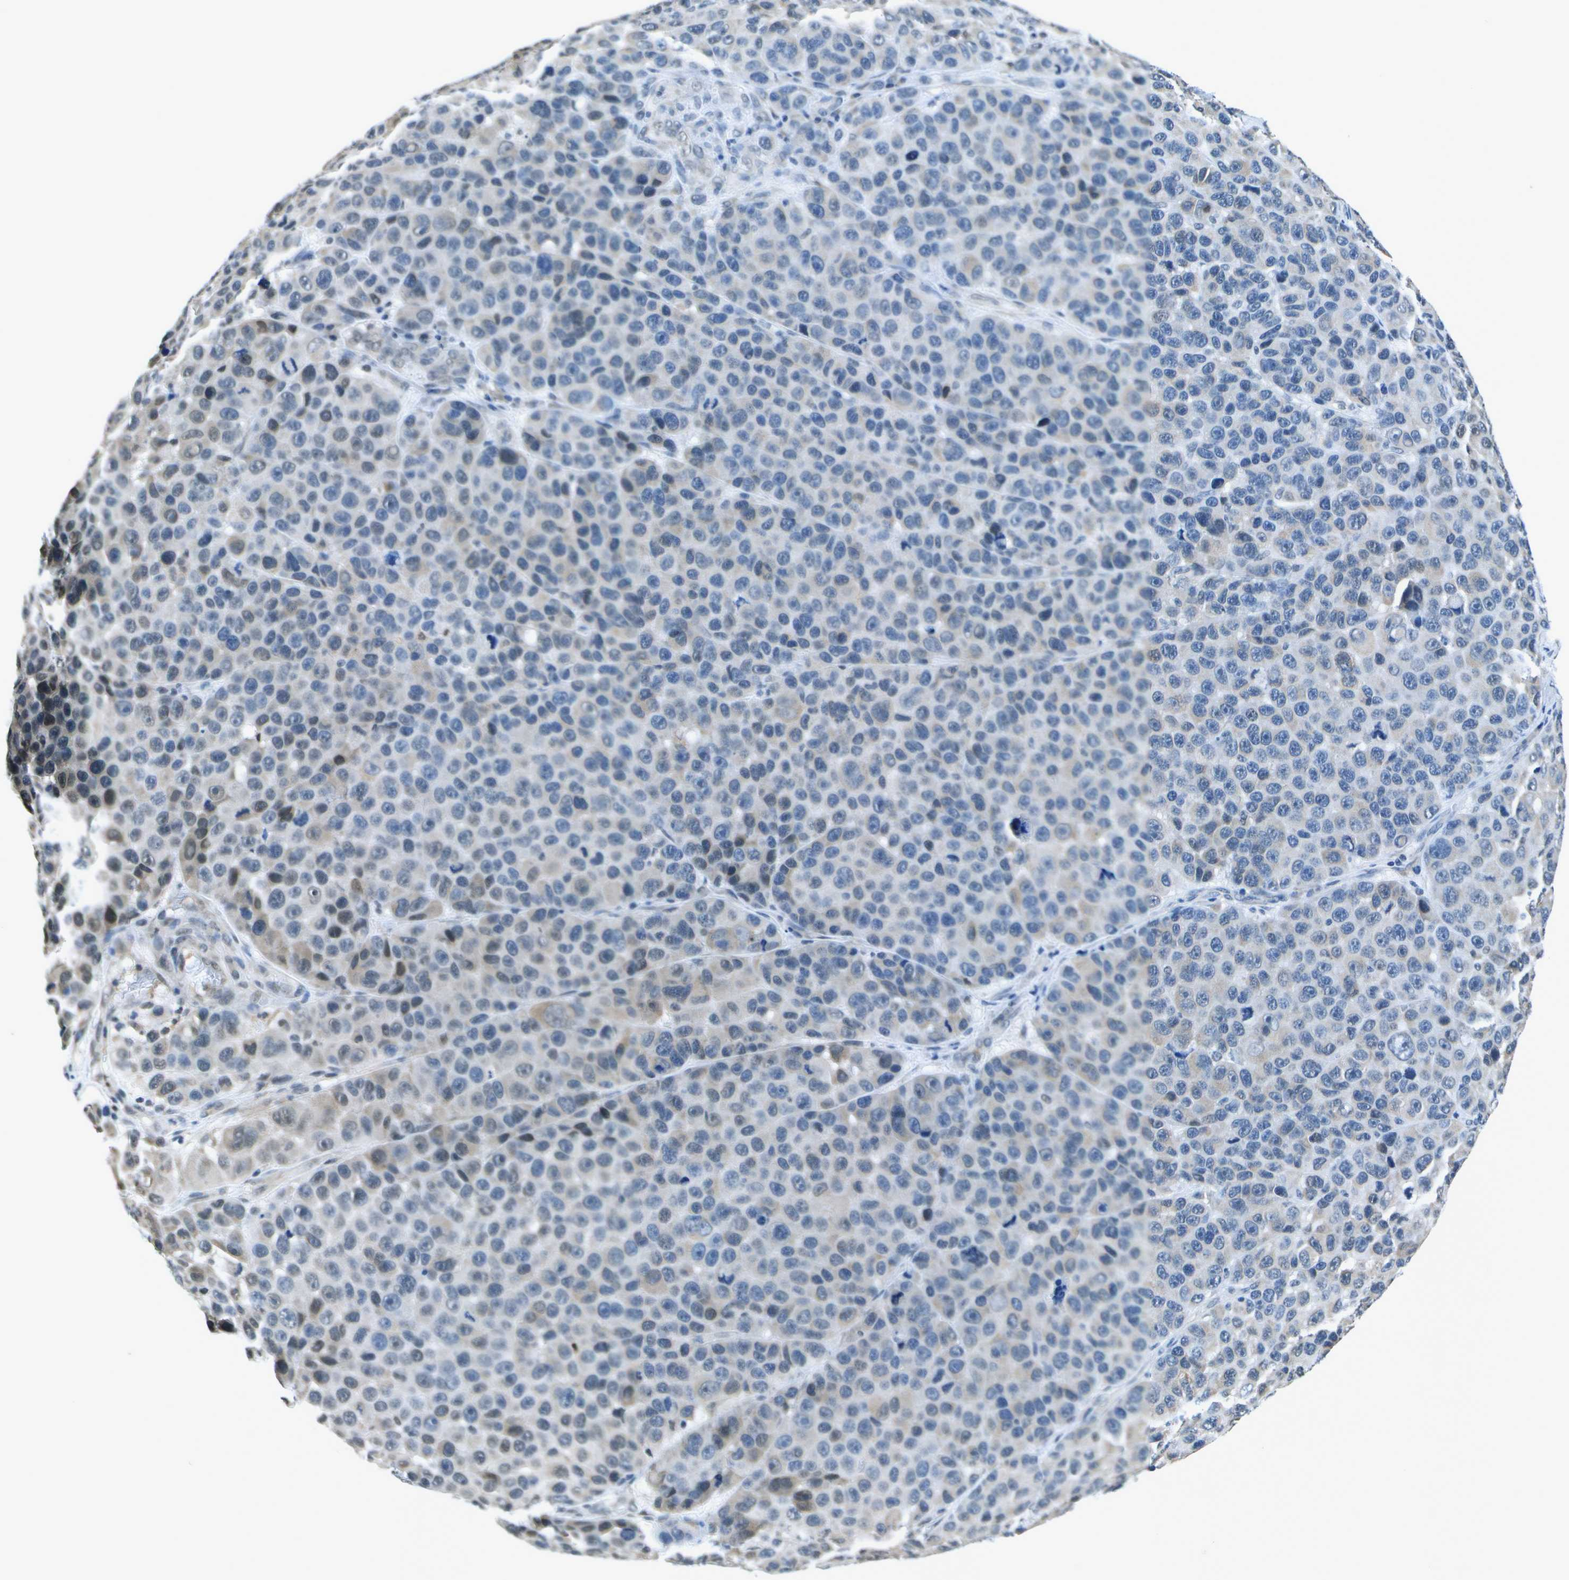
{"staining": {"intensity": "moderate", "quantity": "<25%", "location": "nuclear"}, "tissue": "melanoma", "cell_type": "Tumor cells", "image_type": "cancer", "snomed": [{"axis": "morphology", "description": "Malignant melanoma, NOS"}, {"axis": "topography", "description": "Skin"}], "caption": "A photomicrograph of melanoma stained for a protein shows moderate nuclear brown staining in tumor cells.", "gene": "DSE", "patient": {"sex": "male", "age": 53}}